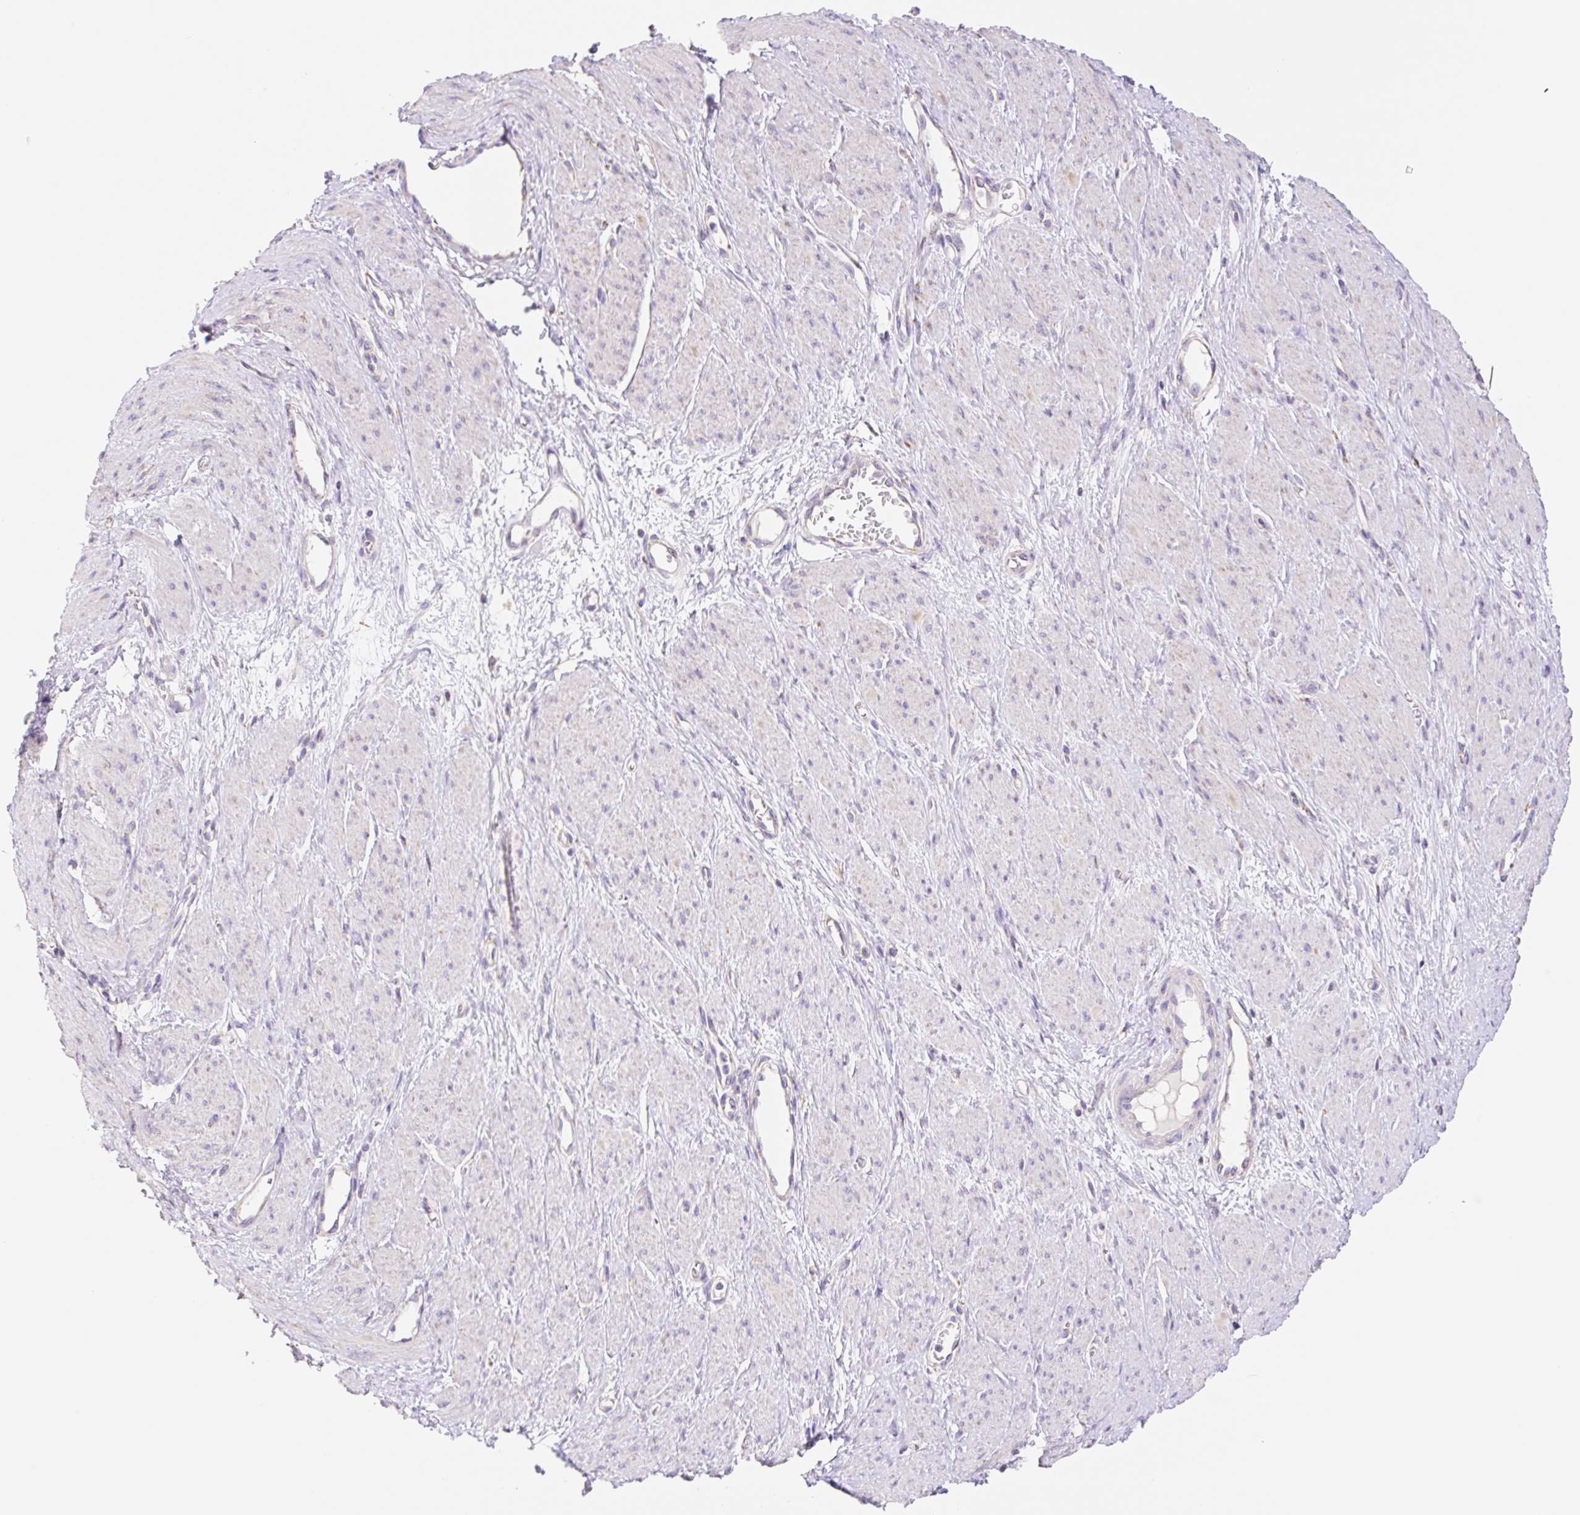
{"staining": {"intensity": "negative", "quantity": "none", "location": "none"}, "tissue": "smooth muscle", "cell_type": "Smooth muscle cells", "image_type": "normal", "snomed": [{"axis": "morphology", "description": "Normal tissue, NOS"}, {"axis": "topography", "description": "Smooth muscle"}, {"axis": "topography", "description": "Uterus"}], "caption": "There is no significant expression in smooth muscle cells of smooth muscle. (Brightfield microscopy of DAB (3,3'-diaminobenzidine) immunohistochemistry at high magnification).", "gene": "COPZ2", "patient": {"sex": "female", "age": 39}}